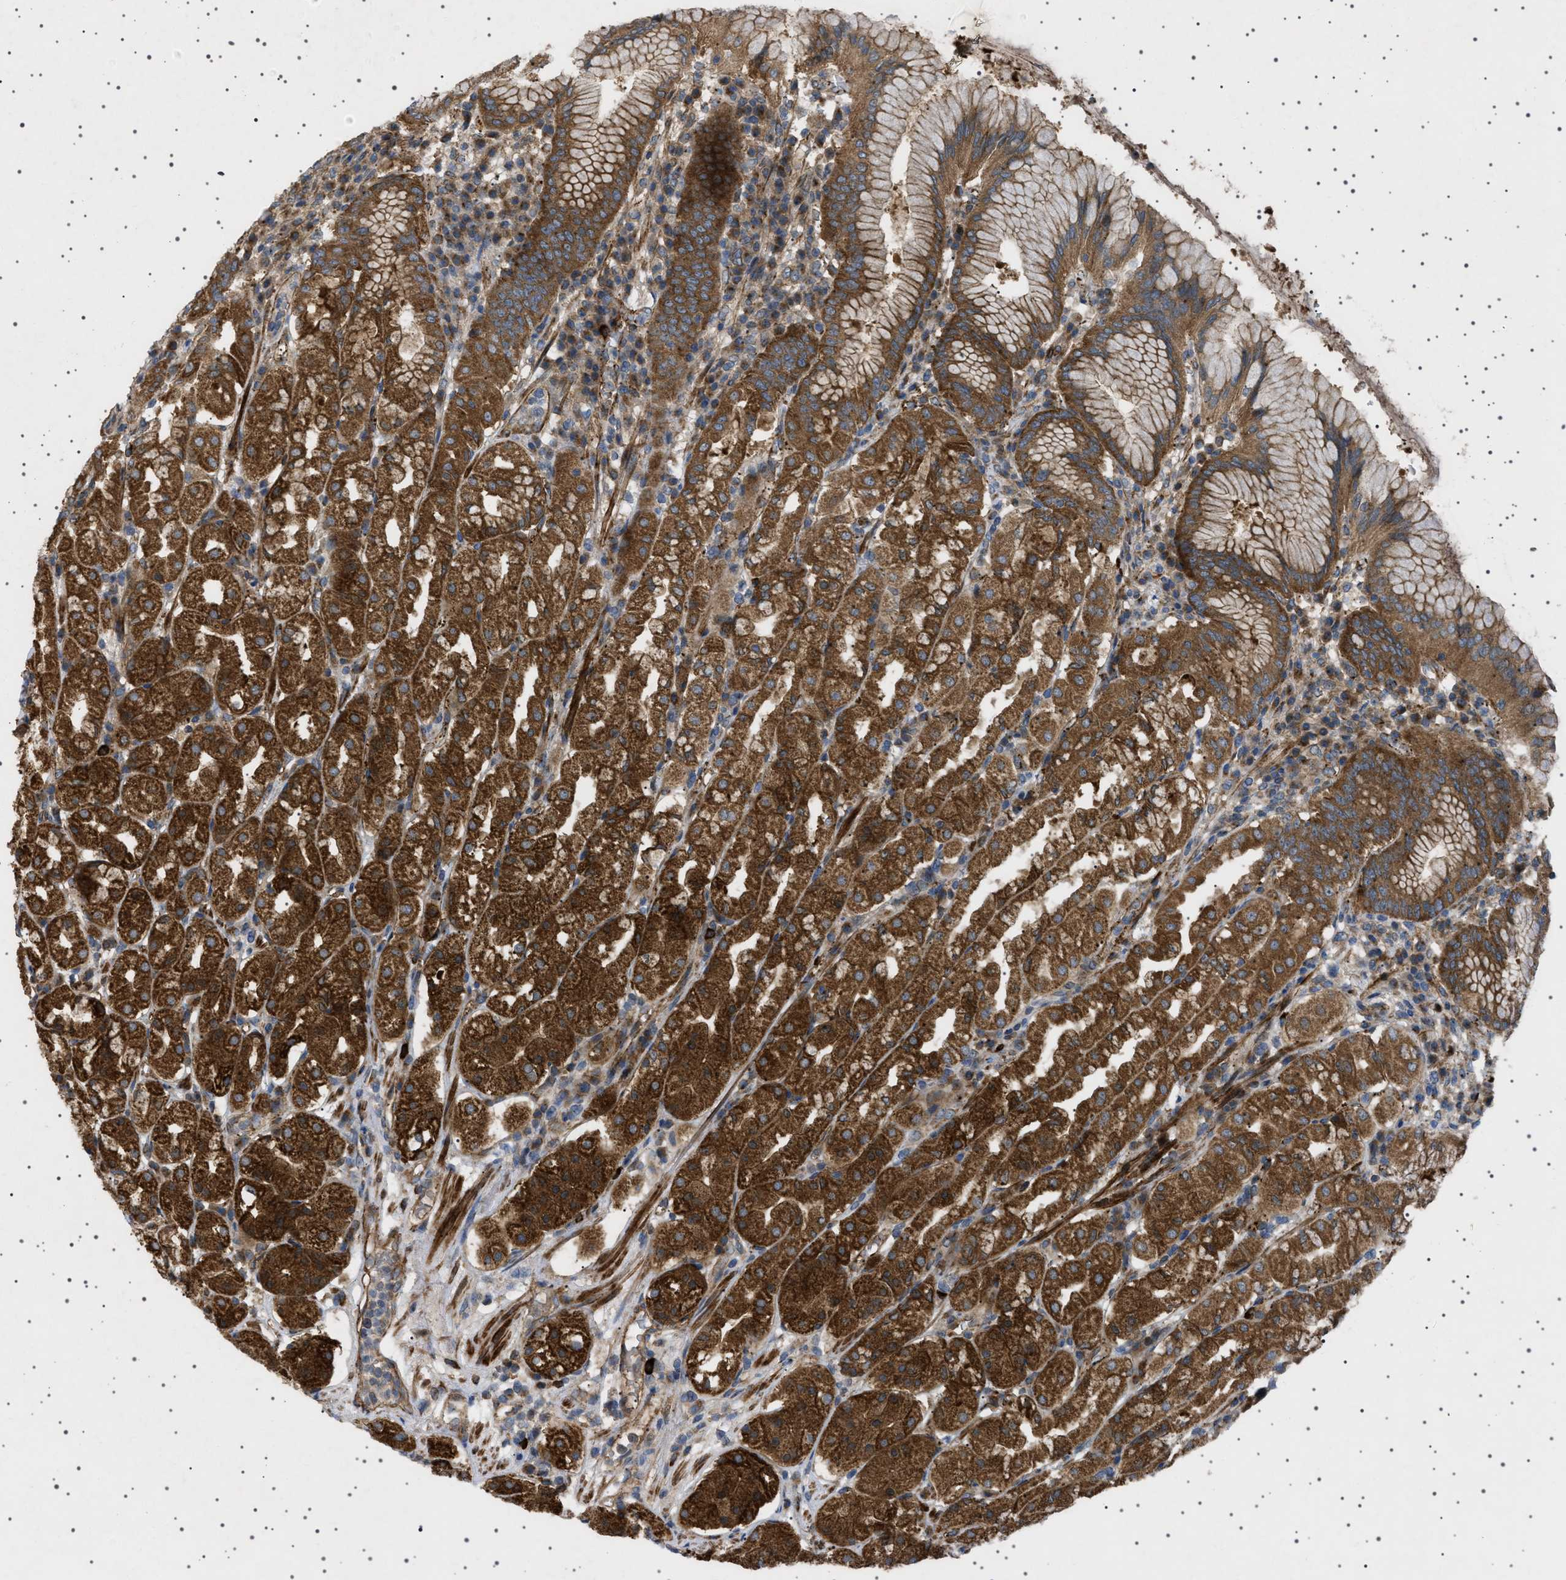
{"staining": {"intensity": "strong", "quantity": ">75%", "location": "cytoplasmic/membranous"}, "tissue": "stomach", "cell_type": "Glandular cells", "image_type": "normal", "snomed": [{"axis": "morphology", "description": "Normal tissue, NOS"}, {"axis": "topography", "description": "Stomach"}, {"axis": "topography", "description": "Stomach, lower"}], "caption": "A brown stain shows strong cytoplasmic/membranous positivity of a protein in glandular cells of normal stomach.", "gene": "CCDC186", "patient": {"sex": "female", "age": 56}}